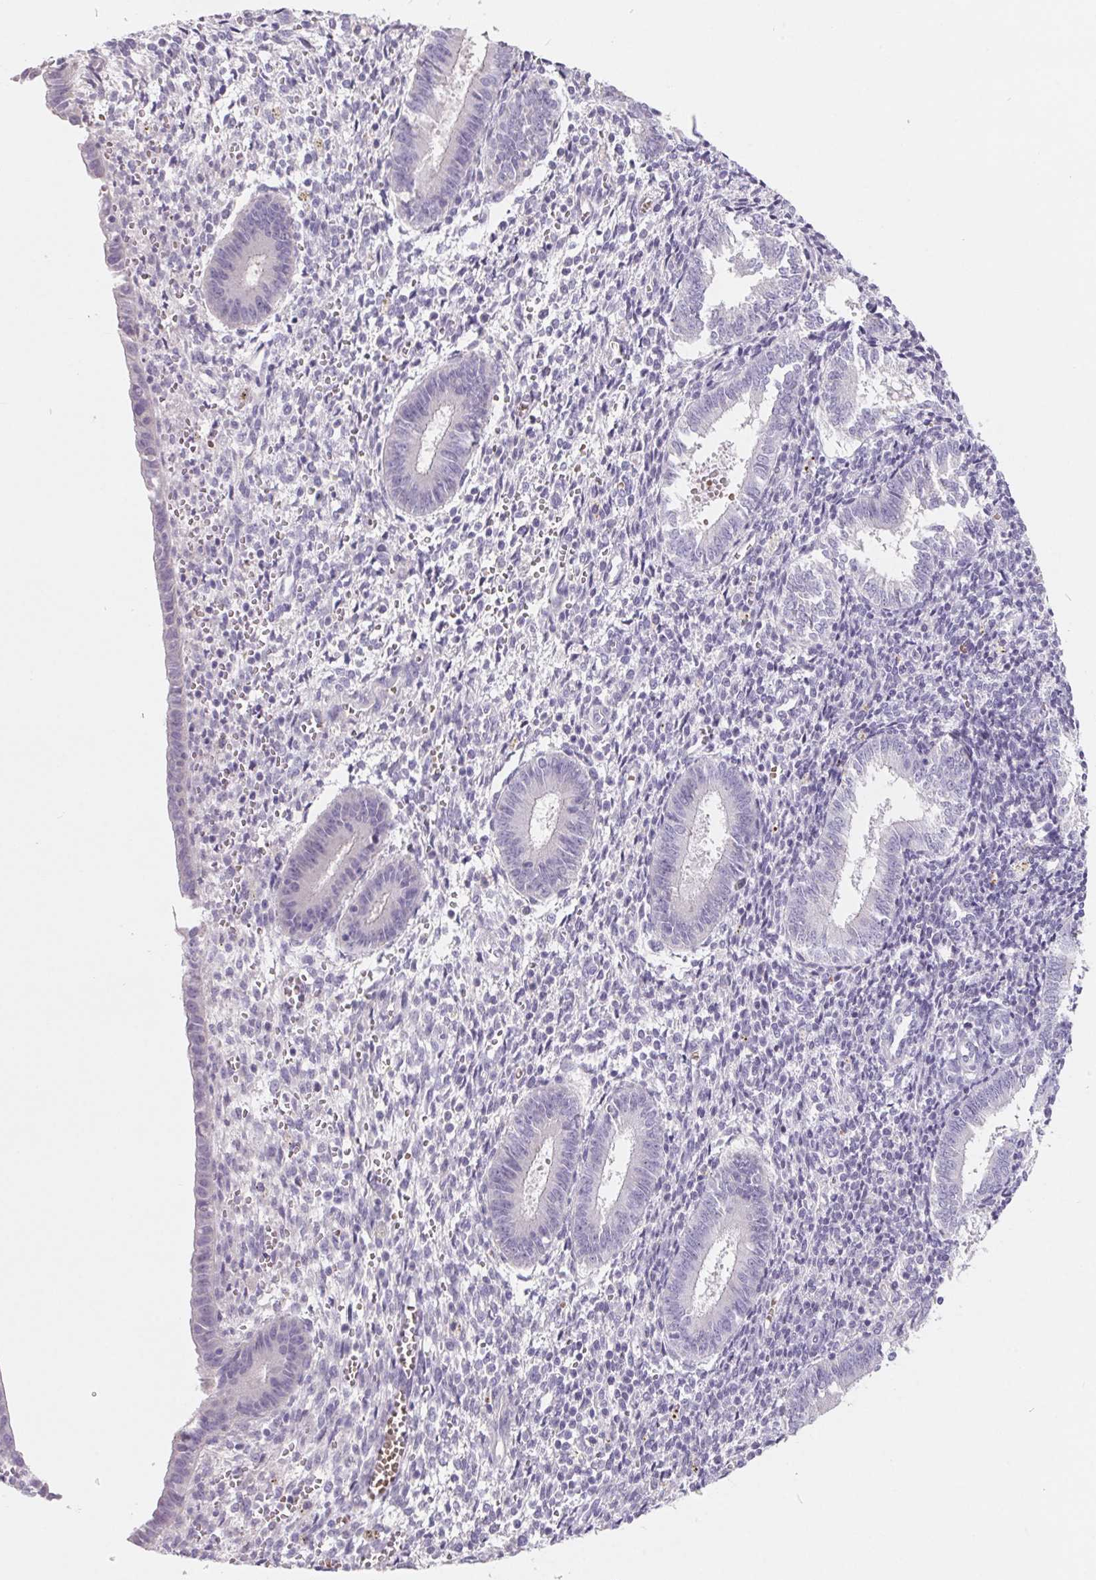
{"staining": {"intensity": "negative", "quantity": "none", "location": "none"}, "tissue": "endometrium", "cell_type": "Cells in endometrial stroma", "image_type": "normal", "snomed": [{"axis": "morphology", "description": "Normal tissue, NOS"}, {"axis": "topography", "description": "Endometrium"}], "caption": "Cells in endometrial stroma show no significant protein staining in normal endometrium. (Stains: DAB (3,3'-diaminobenzidine) immunohistochemistry with hematoxylin counter stain, Microscopy: brightfield microscopy at high magnification).", "gene": "FDX1", "patient": {"sex": "female", "age": 25}}